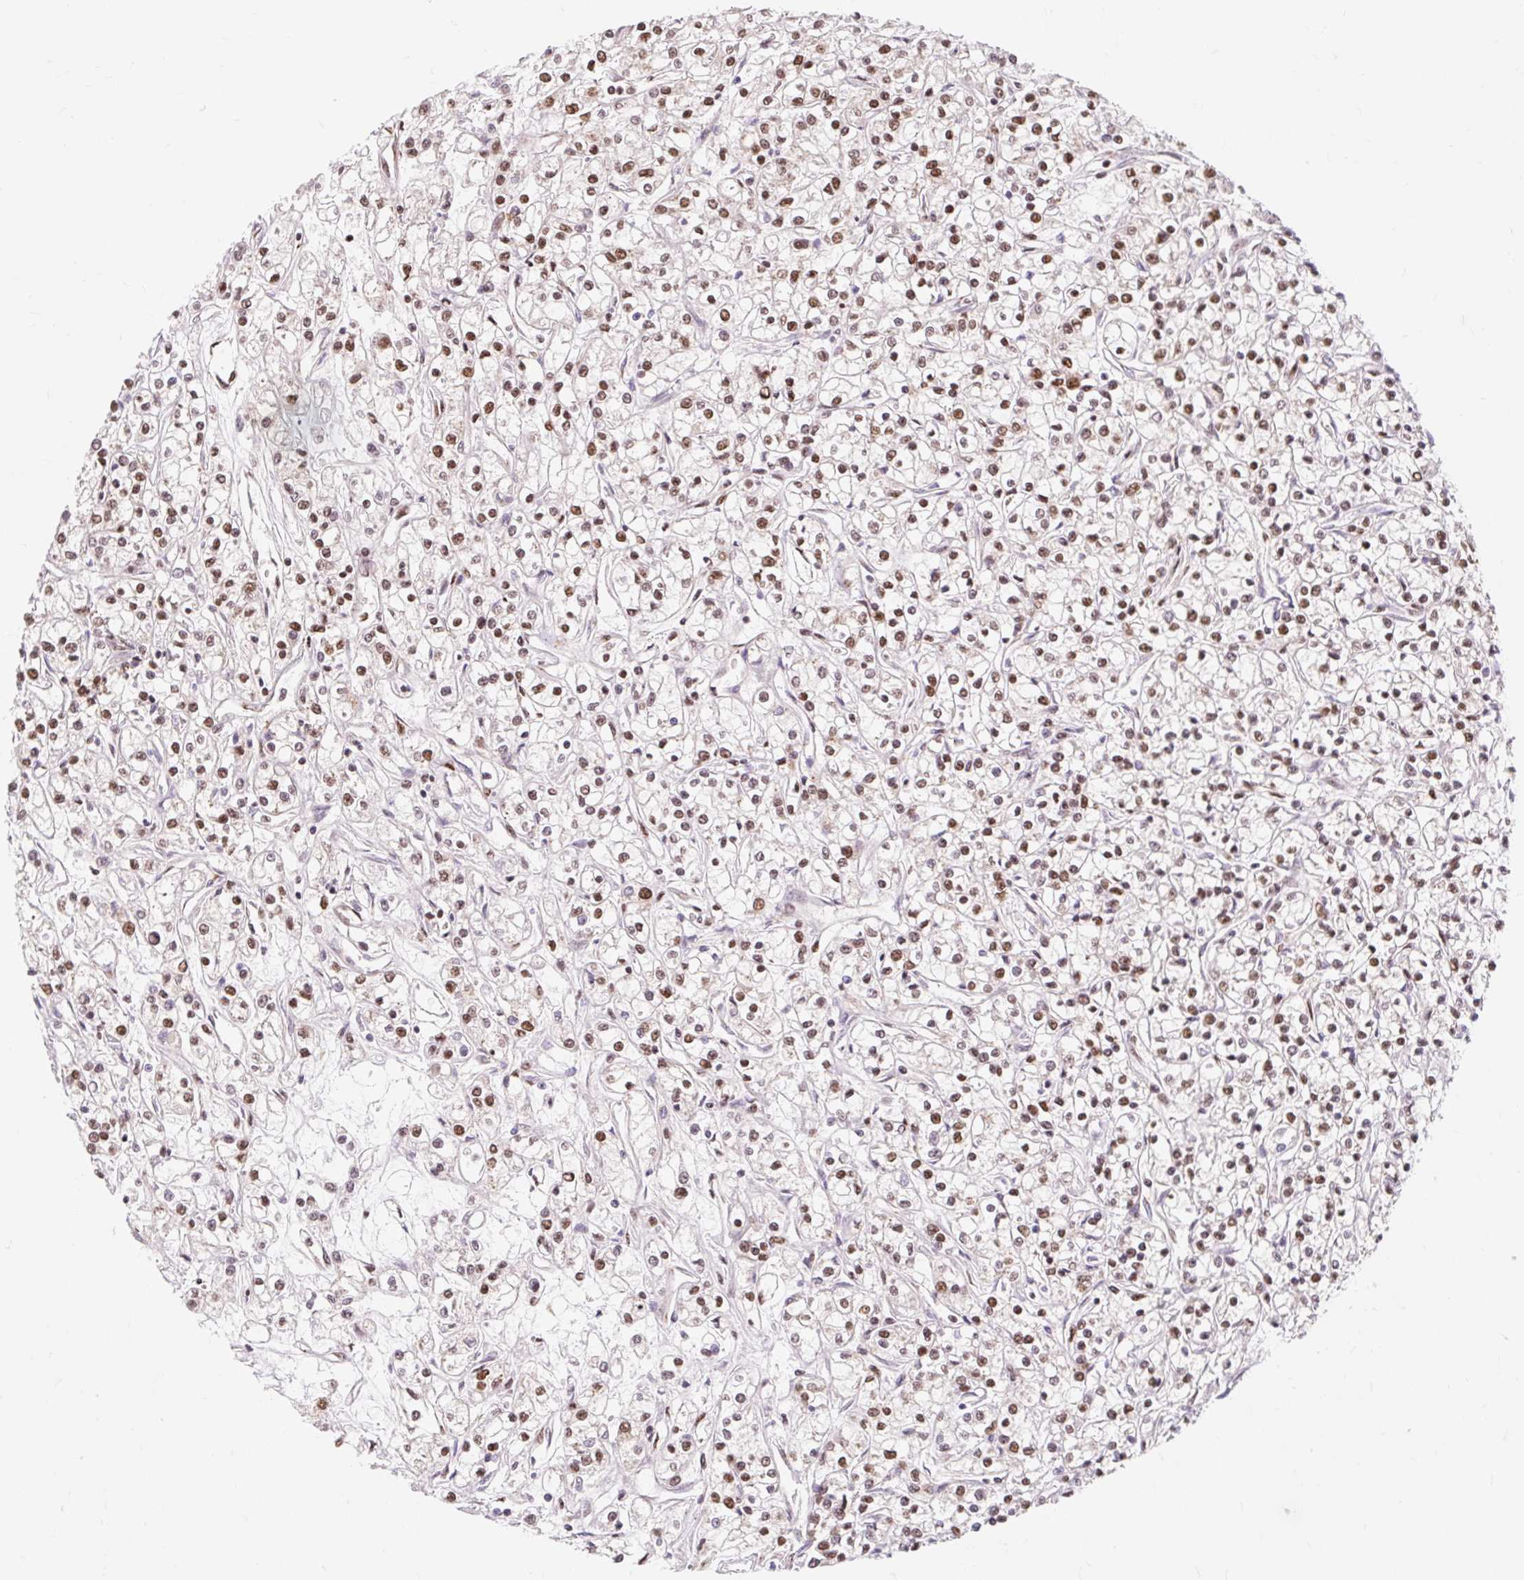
{"staining": {"intensity": "moderate", "quantity": ">75%", "location": "nuclear"}, "tissue": "renal cancer", "cell_type": "Tumor cells", "image_type": "cancer", "snomed": [{"axis": "morphology", "description": "Adenocarcinoma, NOS"}, {"axis": "topography", "description": "Kidney"}], "caption": "Human adenocarcinoma (renal) stained with a protein marker demonstrates moderate staining in tumor cells.", "gene": "BICRA", "patient": {"sex": "female", "age": 59}}